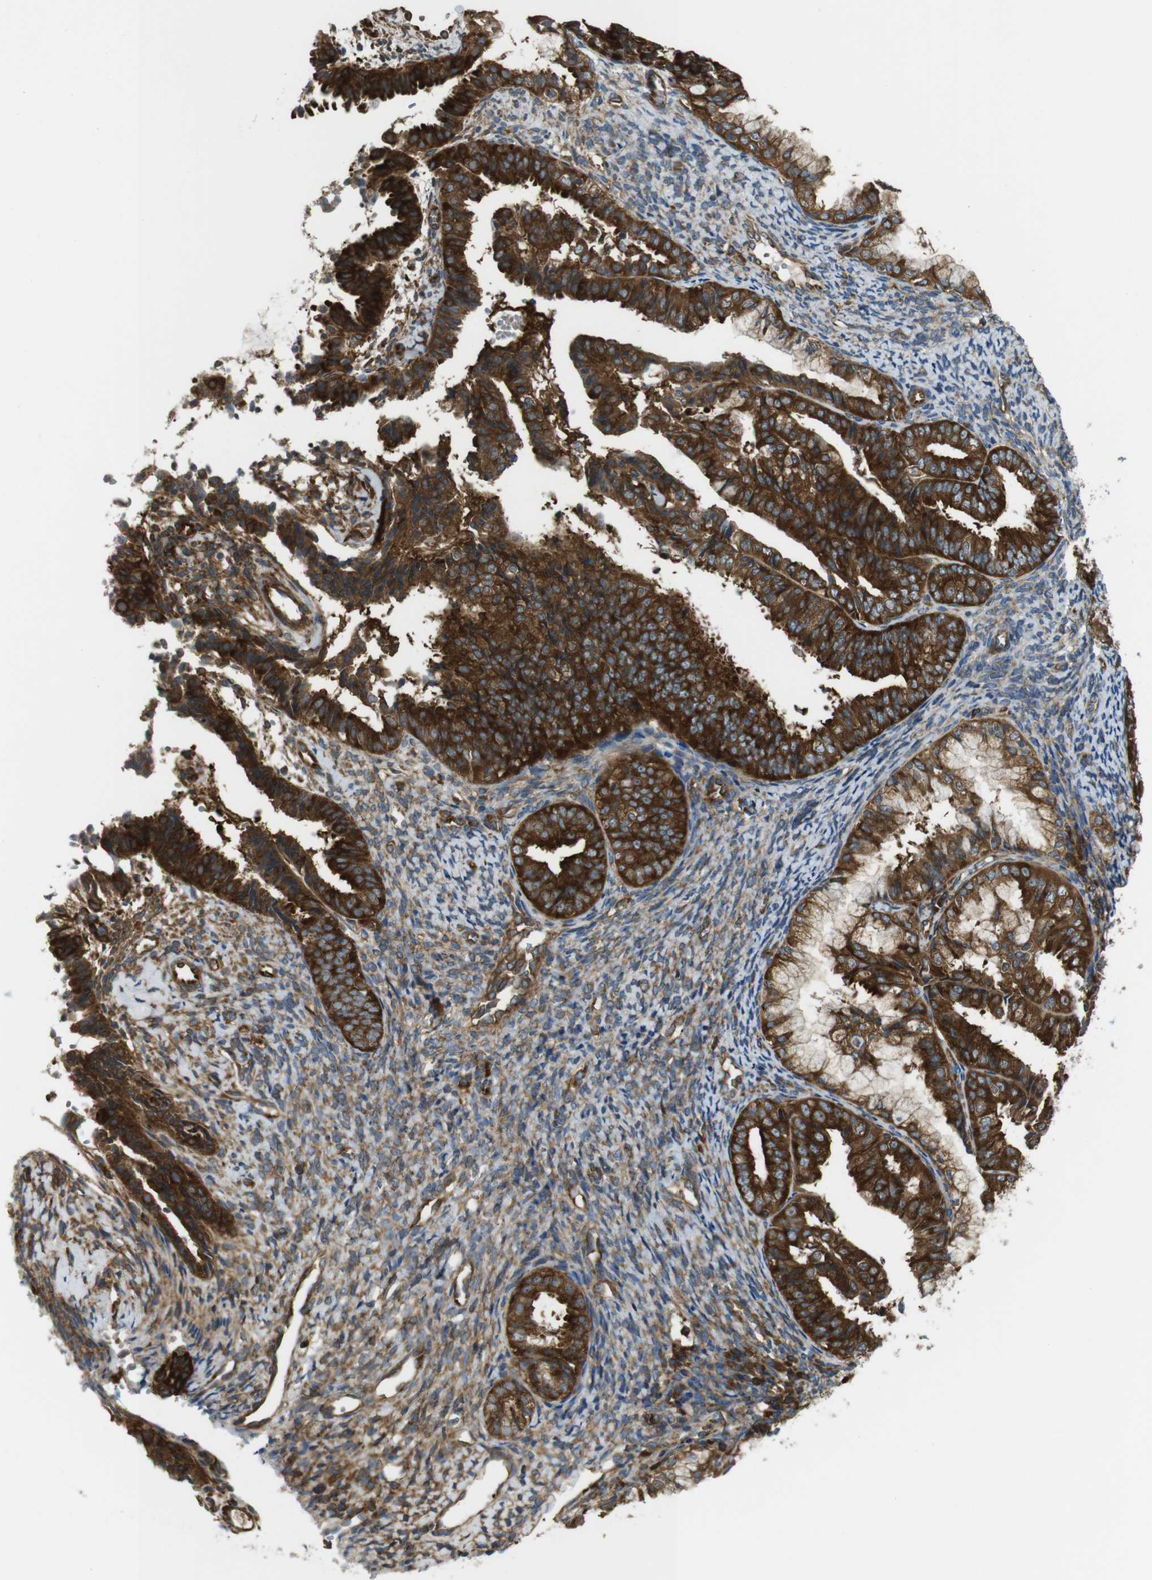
{"staining": {"intensity": "strong", "quantity": ">75%", "location": "cytoplasmic/membranous"}, "tissue": "endometrial cancer", "cell_type": "Tumor cells", "image_type": "cancer", "snomed": [{"axis": "morphology", "description": "Adenocarcinoma, NOS"}, {"axis": "topography", "description": "Endometrium"}], "caption": "Endometrial adenocarcinoma stained with a protein marker reveals strong staining in tumor cells.", "gene": "TSC1", "patient": {"sex": "female", "age": 63}}